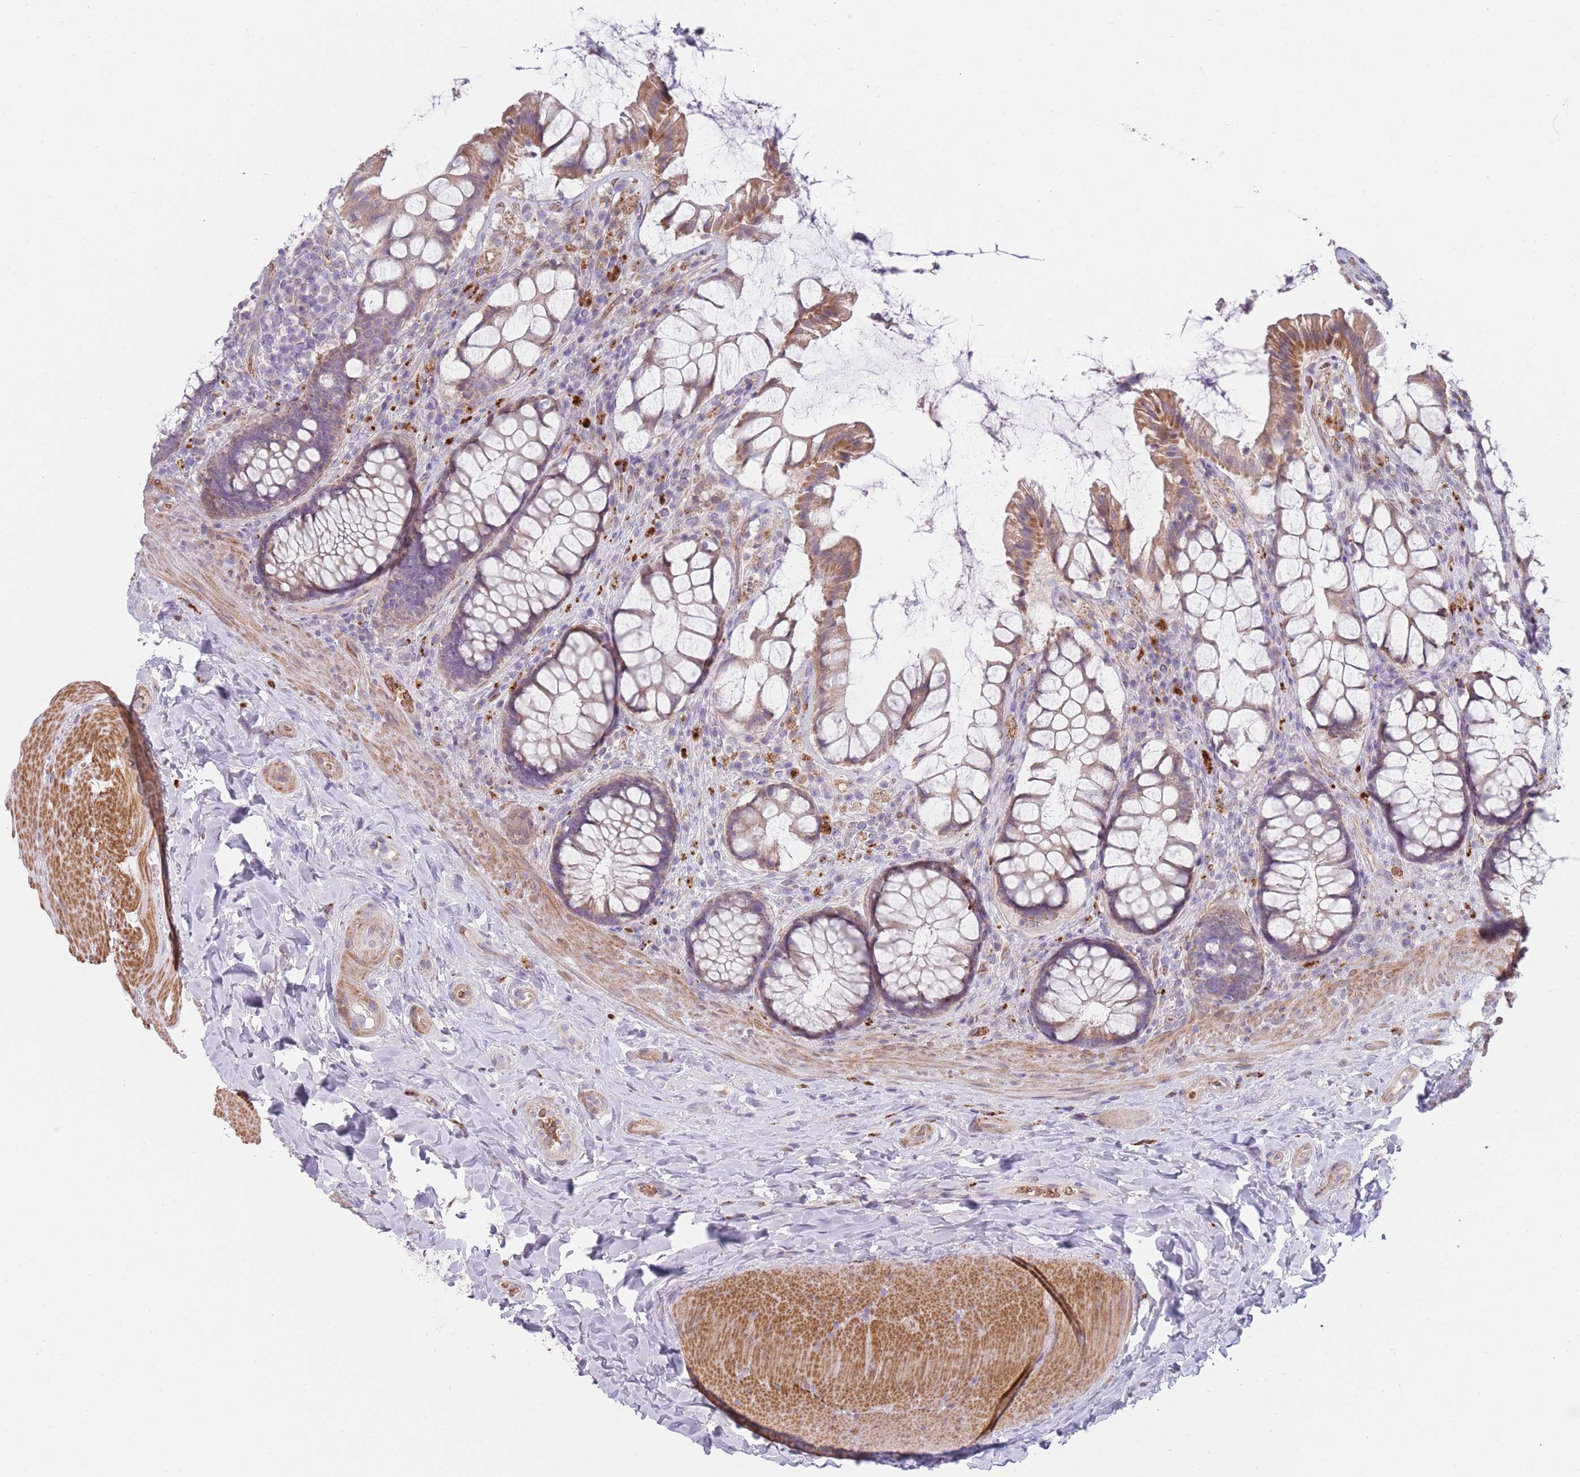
{"staining": {"intensity": "moderate", "quantity": "25%-75%", "location": "cytoplasmic/membranous"}, "tissue": "rectum", "cell_type": "Glandular cells", "image_type": "normal", "snomed": [{"axis": "morphology", "description": "Normal tissue, NOS"}, {"axis": "topography", "description": "Rectum"}], "caption": "Protein expression analysis of normal human rectum reveals moderate cytoplasmic/membranous staining in about 25%-75% of glandular cells. The staining was performed using DAB (3,3'-diaminobenzidine) to visualize the protein expression in brown, while the nuclei were stained in blue with hematoxylin (Magnification: 20x).", "gene": "SMPD4", "patient": {"sex": "female", "age": 58}}